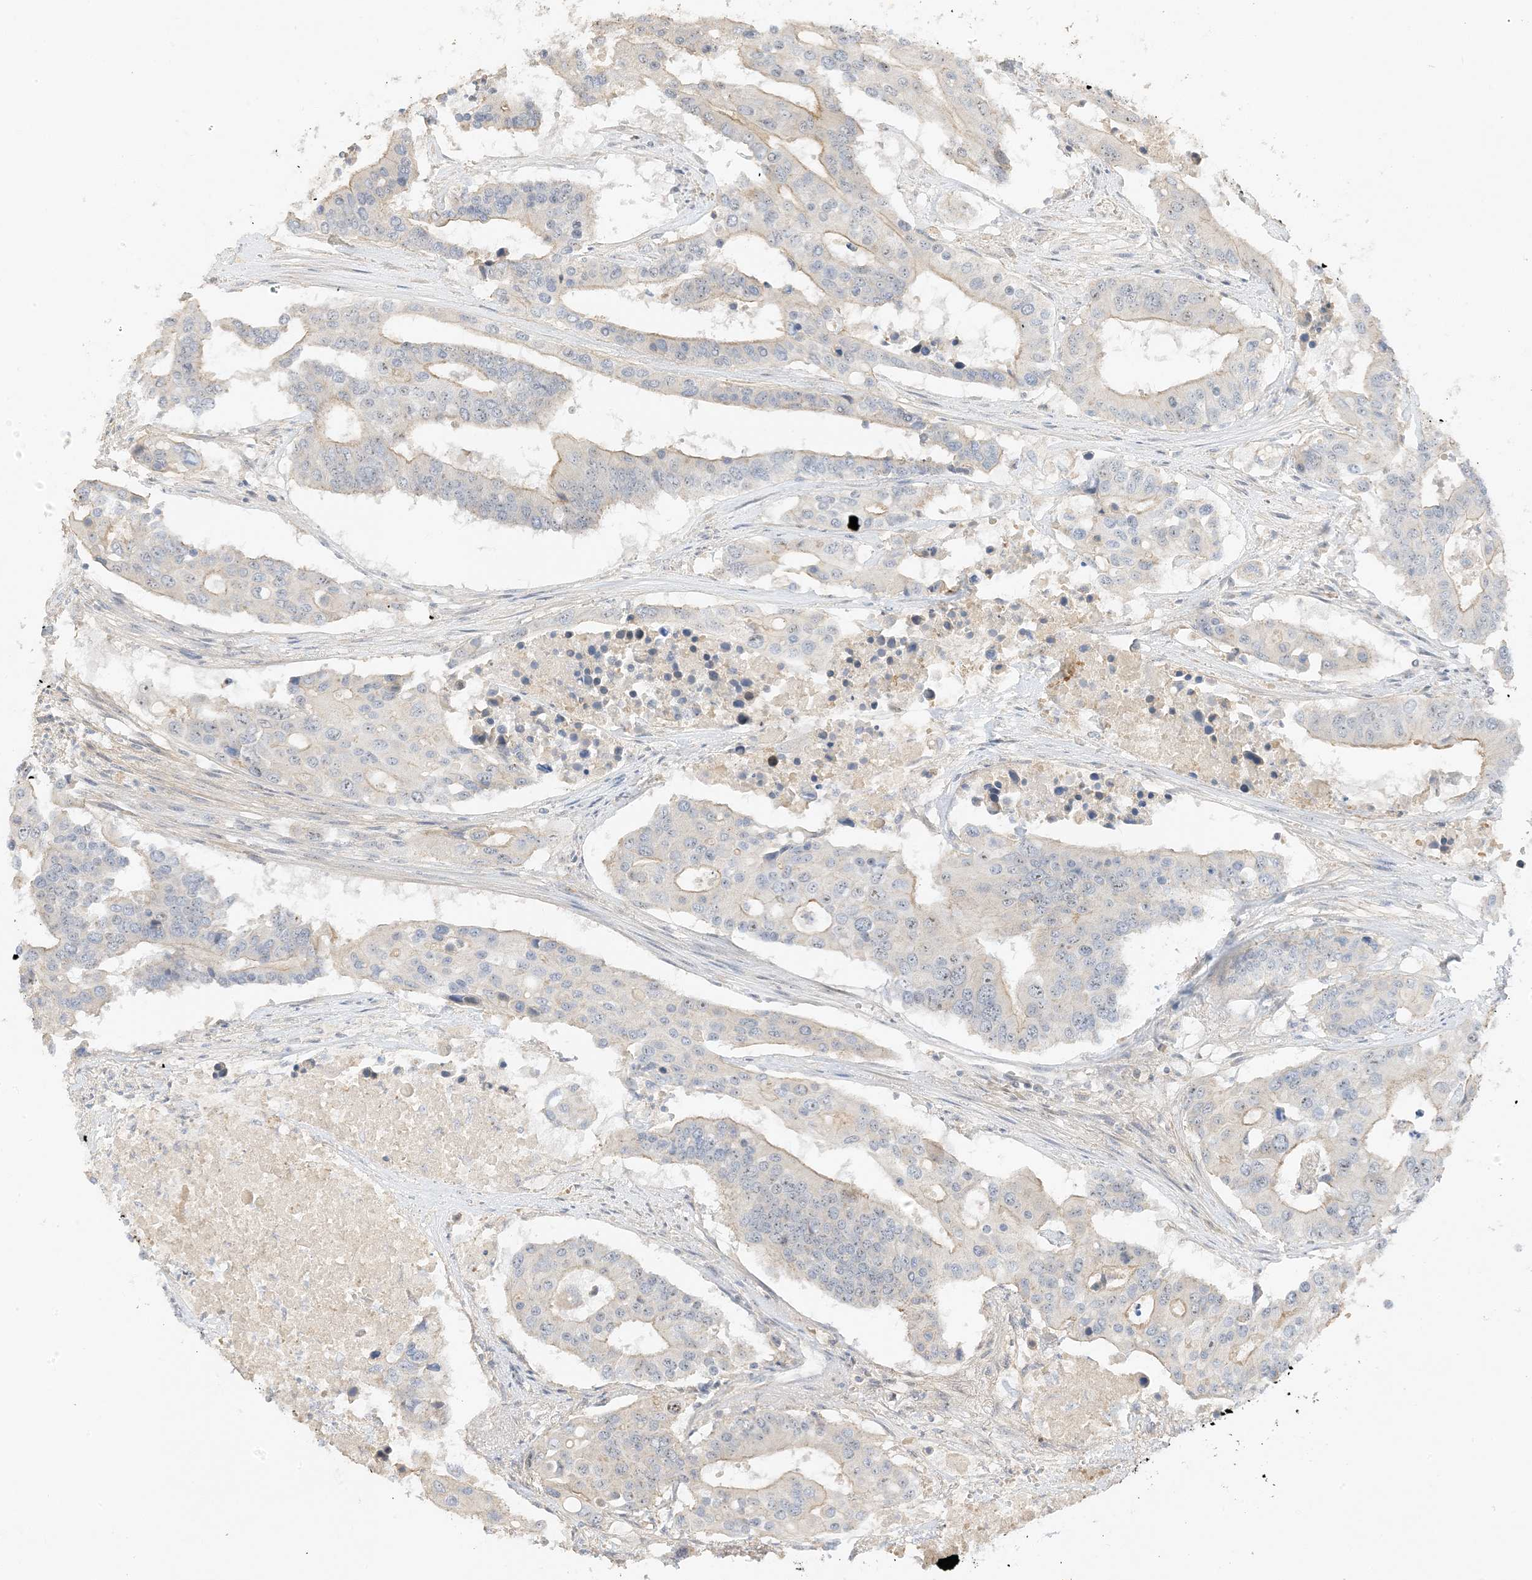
{"staining": {"intensity": "weak", "quantity": "<25%", "location": "cytoplasmic/membranous"}, "tissue": "colorectal cancer", "cell_type": "Tumor cells", "image_type": "cancer", "snomed": [{"axis": "morphology", "description": "Adenocarcinoma, NOS"}, {"axis": "topography", "description": "Colon"}], "caption": "The micrograph exhibits no significant staining in tumor cells of colorectal cancer (adenocarcinoma). (DAB IHC, high magnification).", "gene": "ETAA1", "patient": {"sex": "male", "age": 77}}